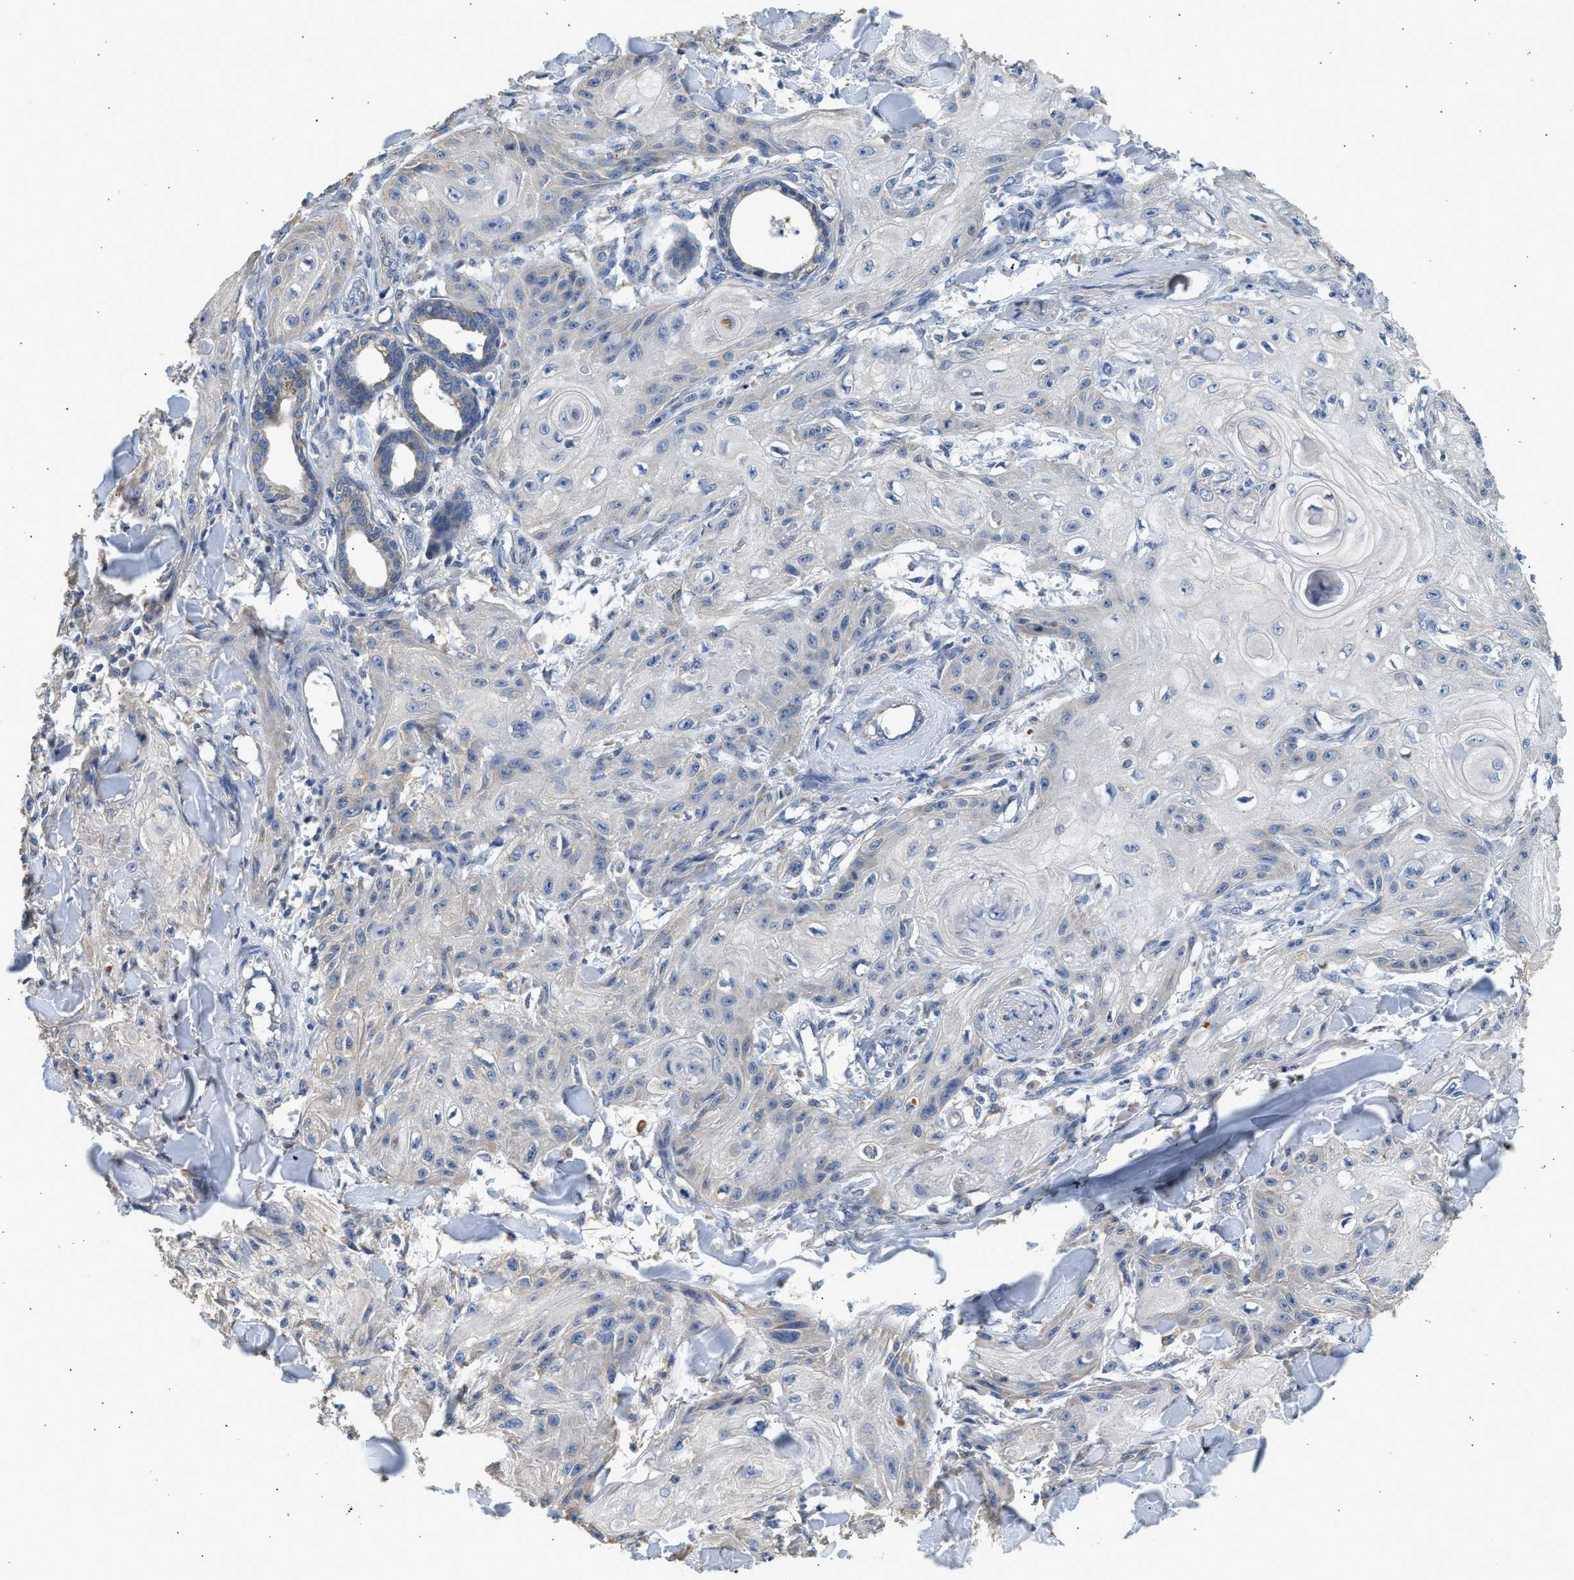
{"staining": {"intensity": "negative", "quantity": "none", "location": "none"}, "tissue": "skin cancer", "cell_type": "Tumor cells", "image_type": "cancer", "snomed": [{"axis": "morphology", "description": "Squamous cell carcinoma, NOS"}, {"axis": "topography", "description": "Skin"}], "caption": "The micrograph displays no significant expression in tumor cells of skin cancer (squamous cell carcinoma).", "gene": "WDR31", "patient": {"sex": "male", "age": 74}}